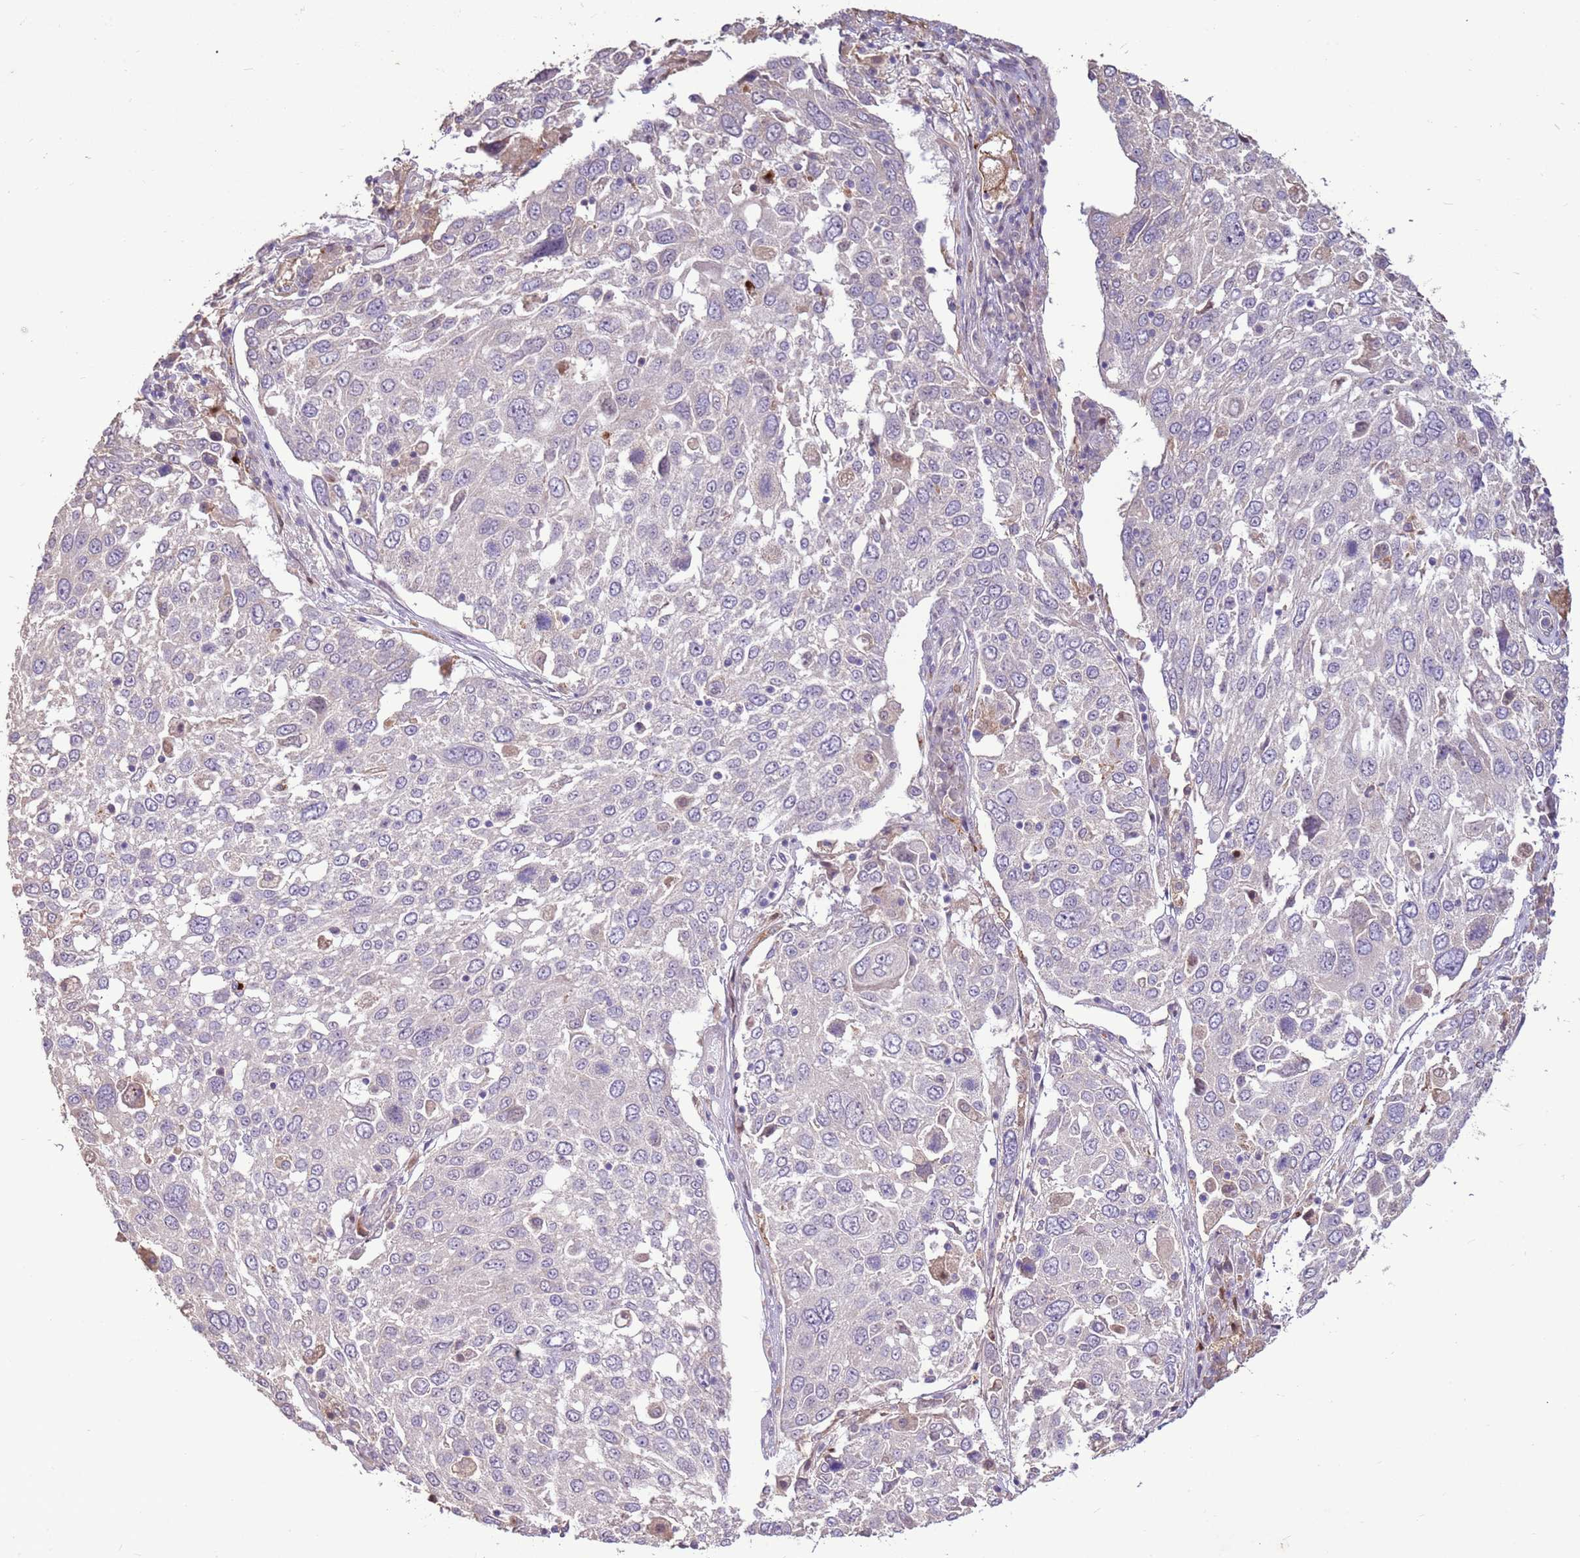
{"staining": {"intensity": "negative", "quantity": "none", "location": "none"}, "tissue": "lung cancer", "cell_type": "Tumor cells", "image_type": "cancer", "snomed": [{"axis": "morphology", "description": "Squamous cell carcinoma, NOS"}, {"axis": "topography", "description": "Lung"}], "caption": "High magnification brightfield microscopy of lung squamous cell carcinoma stained with DAB (3,3'-diaminobenzidine) (brown) and counterstained with hematoxylin (blue): tumor cells show no significant positivity.", "gene": "LGI4", "patient": {"sex": "male", "age": 65}}